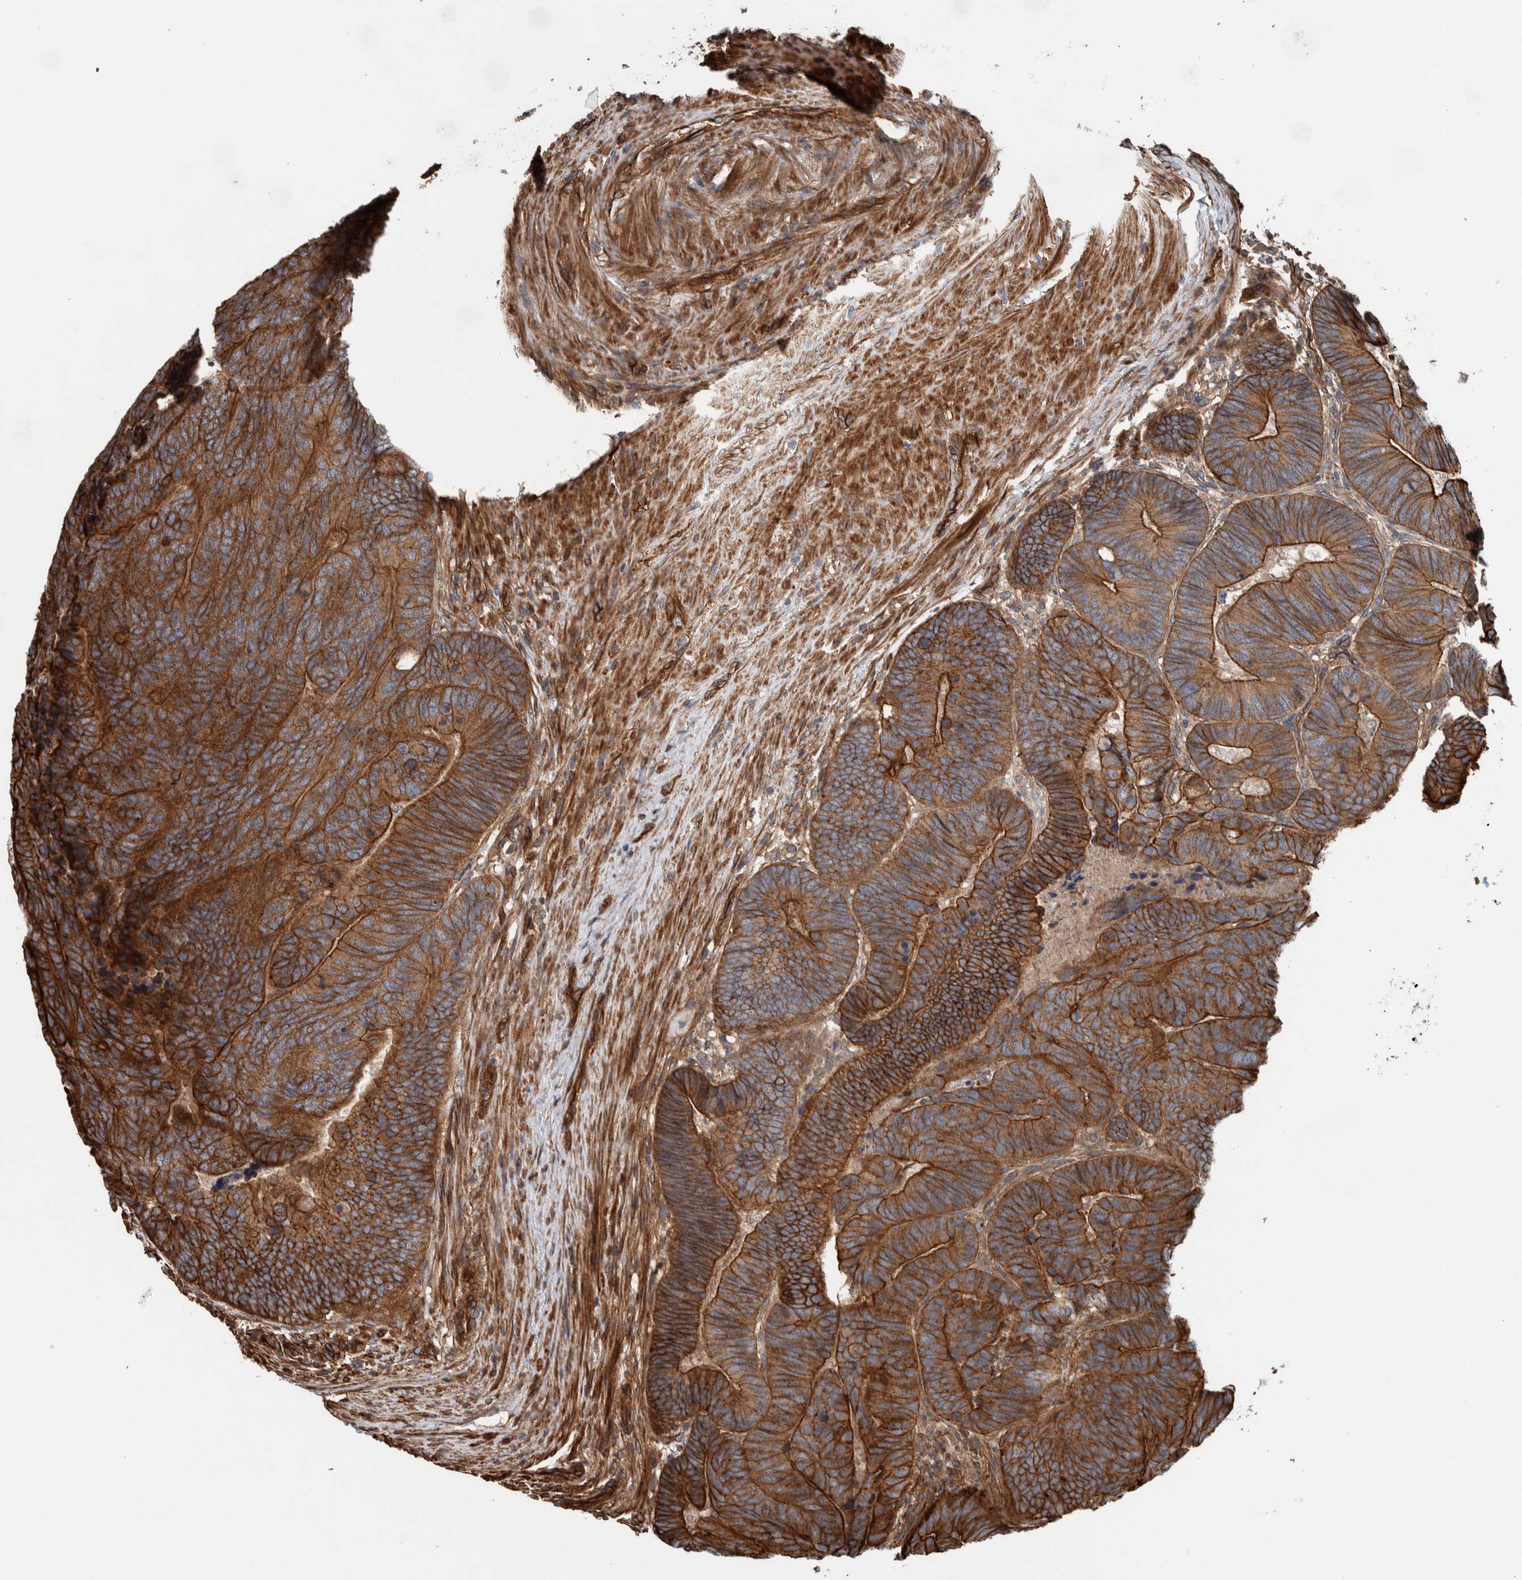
{"staining": {"intensity": "strong", "quantity": ">75%", "location": "cytoplasmic/membranous"}, "tissue": "colorectal cancer", "cell_type": "Tumor cells", "image_type": "cancer", "snomed": [{"axis": "morphology", "description": "Adenocarcinoma, NOS"}, {"axis": "topography", "description": "Colon"}], "caption": "An image of adenocarcinoma (colorectal) stained for a protein displays strong cytoplasmic/membranous brown staining in tumor cells. The protein of interest is shown in brown color, while the nuclei are stained blue.", "gene": "PKD1L1", "patient": {"sex": "female", "age": 67}}